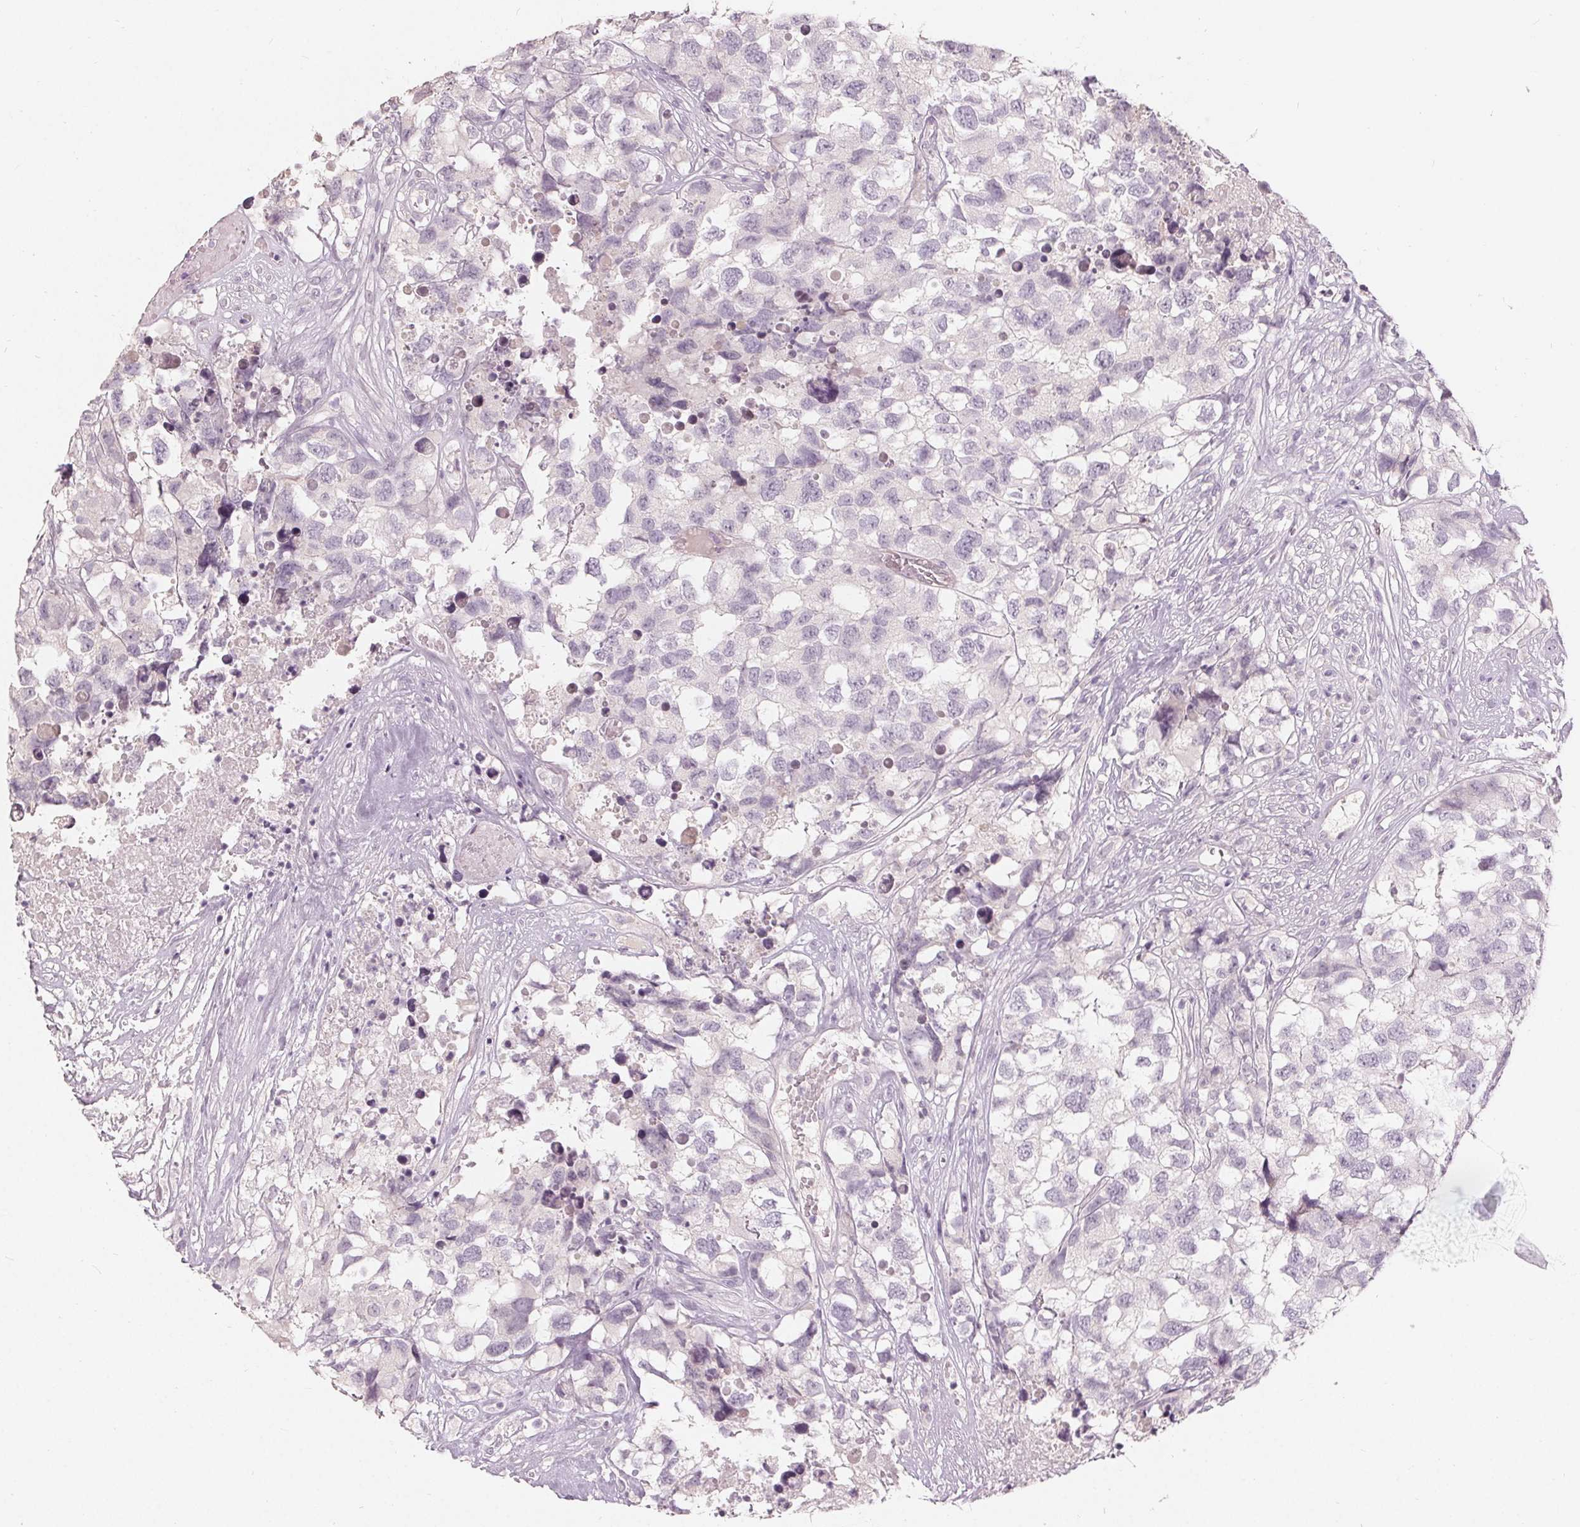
{"staining": {"intensity": "negative", "quantity": "none", "location": "none"}, "tissue": "testis cancer", "cell_type": "Tumor cells", "image_type": "cancer", "snomed": [{"axis": "morphology", "description": "Carcinoma, Embryonal, NOS"}, {"axis": "topography", "description": "Testis"}], "caption": "Tumor cells show no significant staining in testis embryonal carcinoma.", "gene": "TRIM60", "patient": {"sex": "male", "age": 83}}